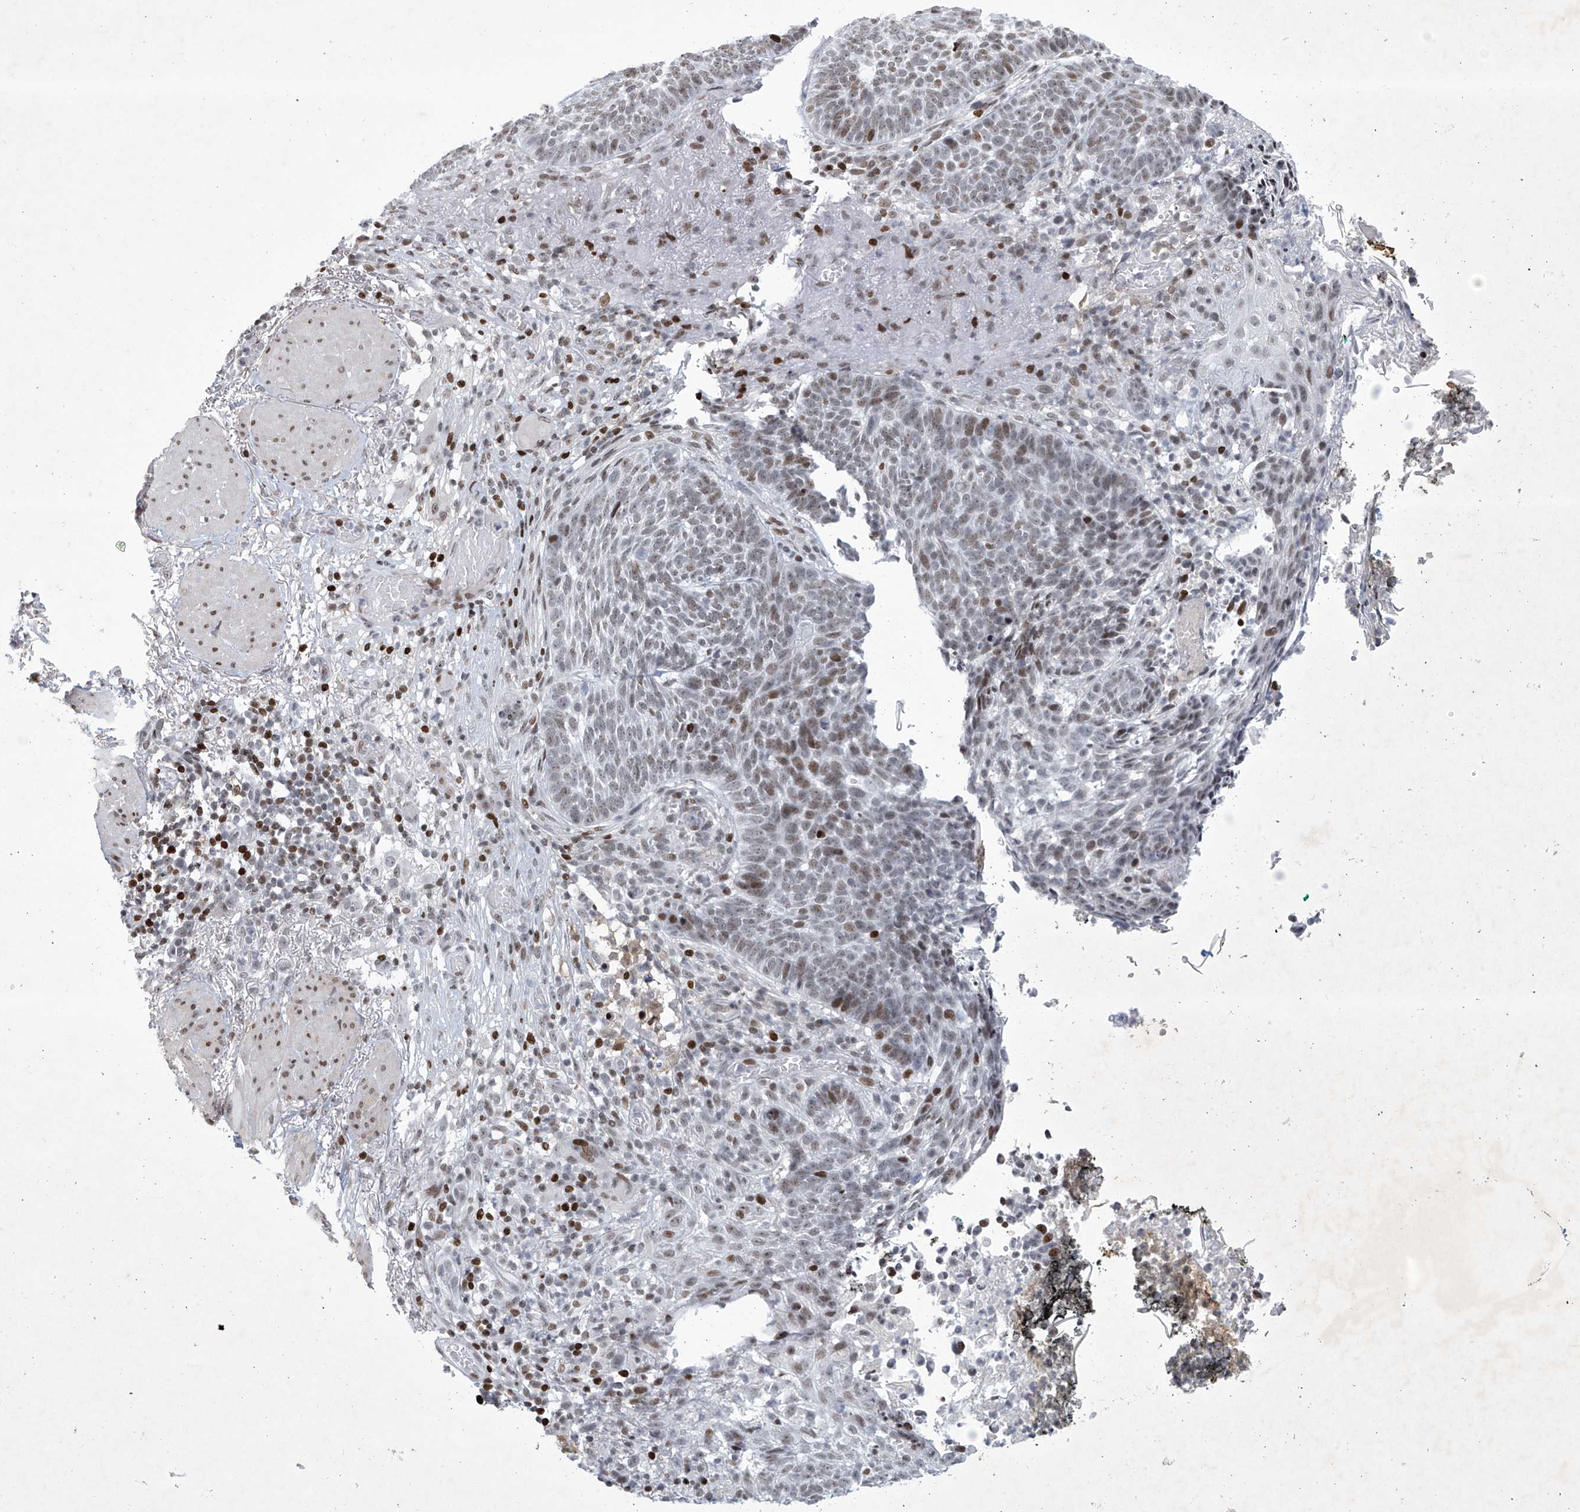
{"staining": {"intensity": "moderate", "quantity": "25%-75%", "location": "nuclear"}, "tissue": "skin cancer", "cell_type": "Tumor cells", "image_type": "cancer", "snomed": [{"axis": "morphology", "description": "Normal tissue, NOS"}, {"axis": "morphology", "description": "Basal cell carcinoma"}, {"axis": "topography", "description": "Skin"}], "caption": "There is medium levels of moderate nuclear staining in tumor cells of skin cancer, as demonstrated by immunohistochemical staining (brown color).", "gene": "RFX7", "patient": {"sex": "male", "age": 64}}